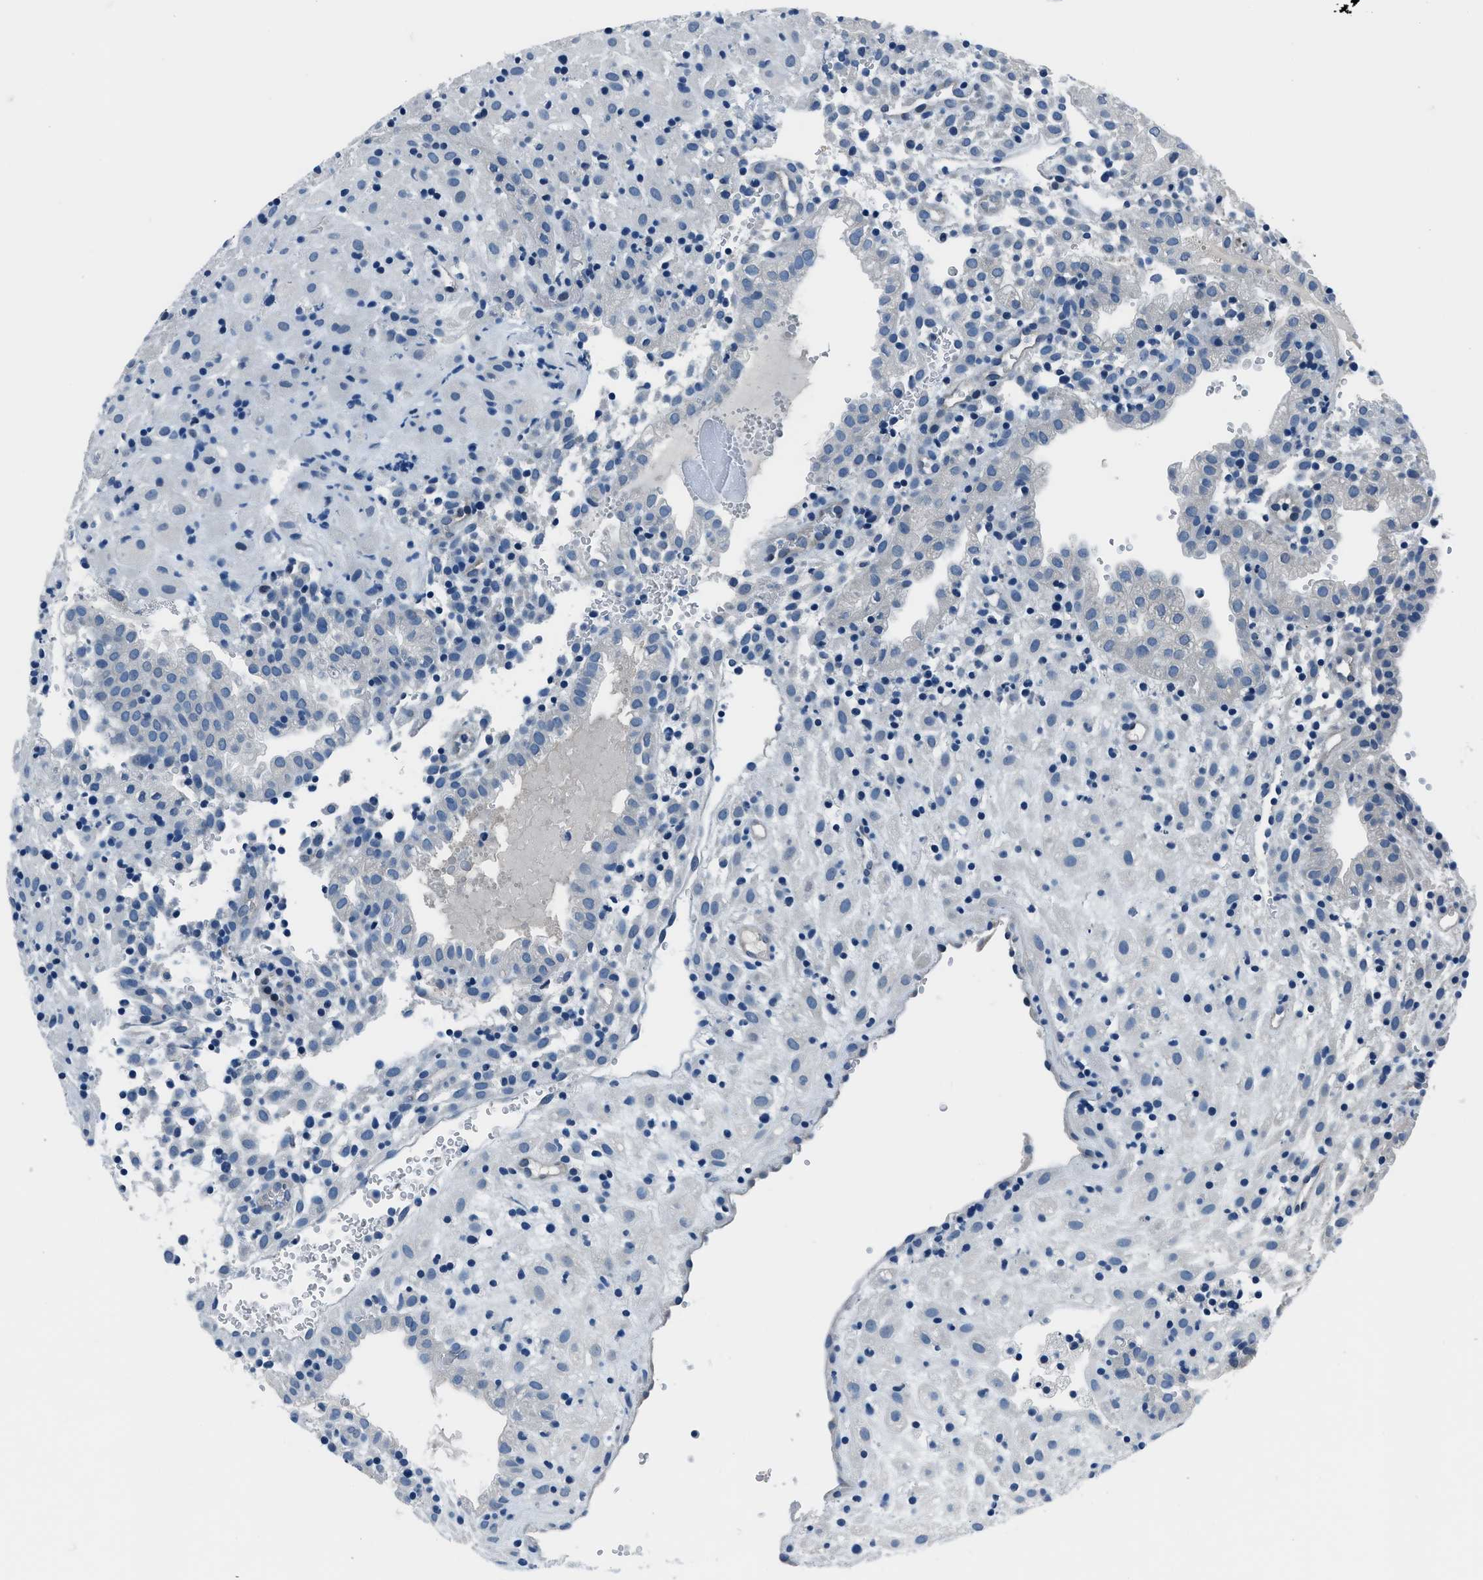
{"staining": {"intensity": "negative", "quantity": "none", "location": "none"}, "tissue": "placenta", "cell_type": "Decidual cells", "image_type": "normal", "snomed": [{"axis": "morphology", "description": "Normal tissue, NOS"}, {"axis": "topography", "description": "Placenta"}], "caption": "Placenta stained for a protein using immunohistochemistry (IHC) demonstrates no expression decidual cells.", "gene": "GJA3", "patient": {"sex": "female", "age": 18}}